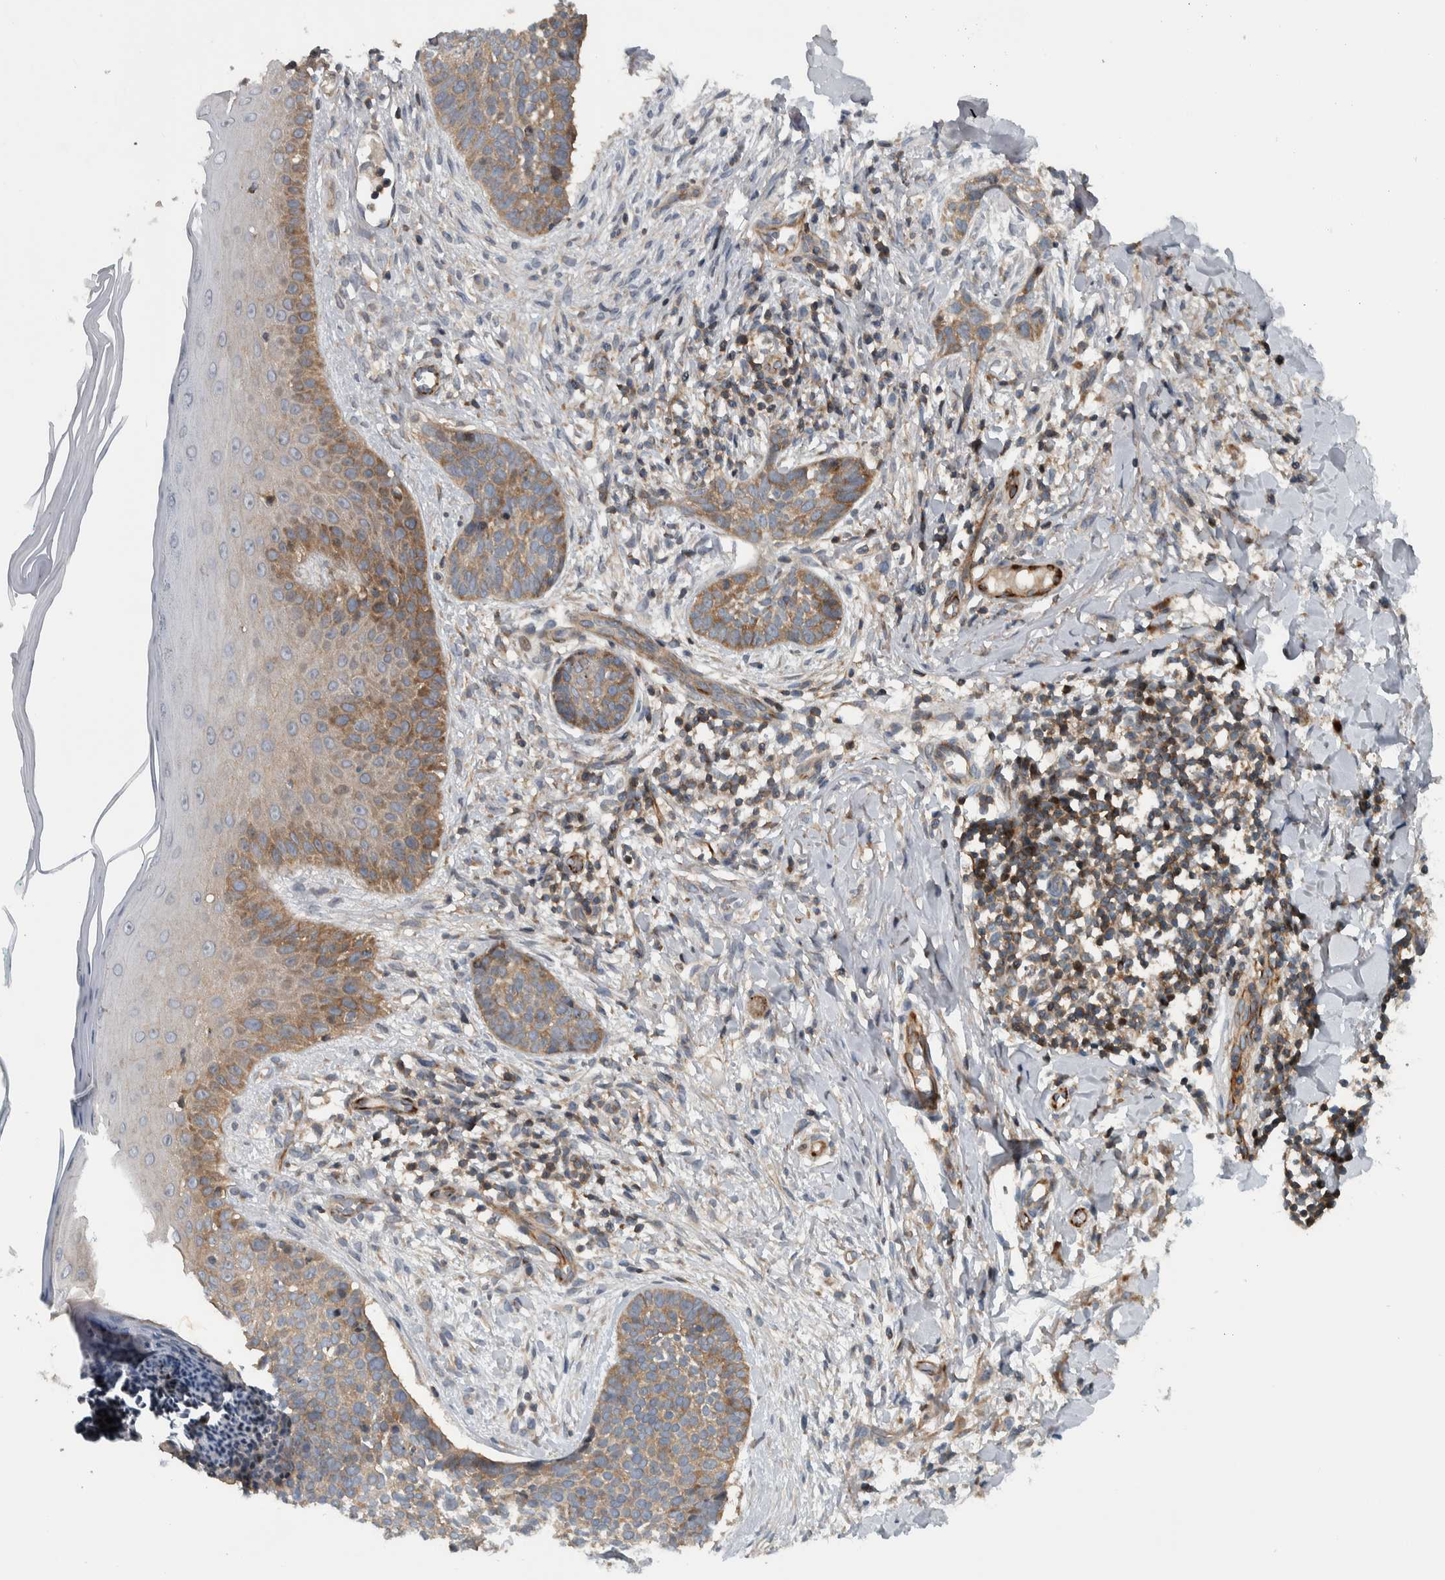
{"staining": {"intensity": "moderate", "quantity": ">75%", "location": "cytoplasmic/membranous"}, "tissue": "skin cancer", "cell_type": "Tumor cells", "image_type": "cancer", "snomed": [{"axis": "morphology", "description": "Normal tissue, NOS"}, {"axis": "morphology", "description": "Basal cell carcinoma"}, {"axis": "topography", "description": "Skin"}], "caption": "A medium amount of moderate cytoplasmic/membranous expression is identified in about >75% of tumor cells in skin cancer (basal cell carcinoma) tissue.", "gene": "BAIAP2L1", "patient": {"sex": "male", "age": 67}}